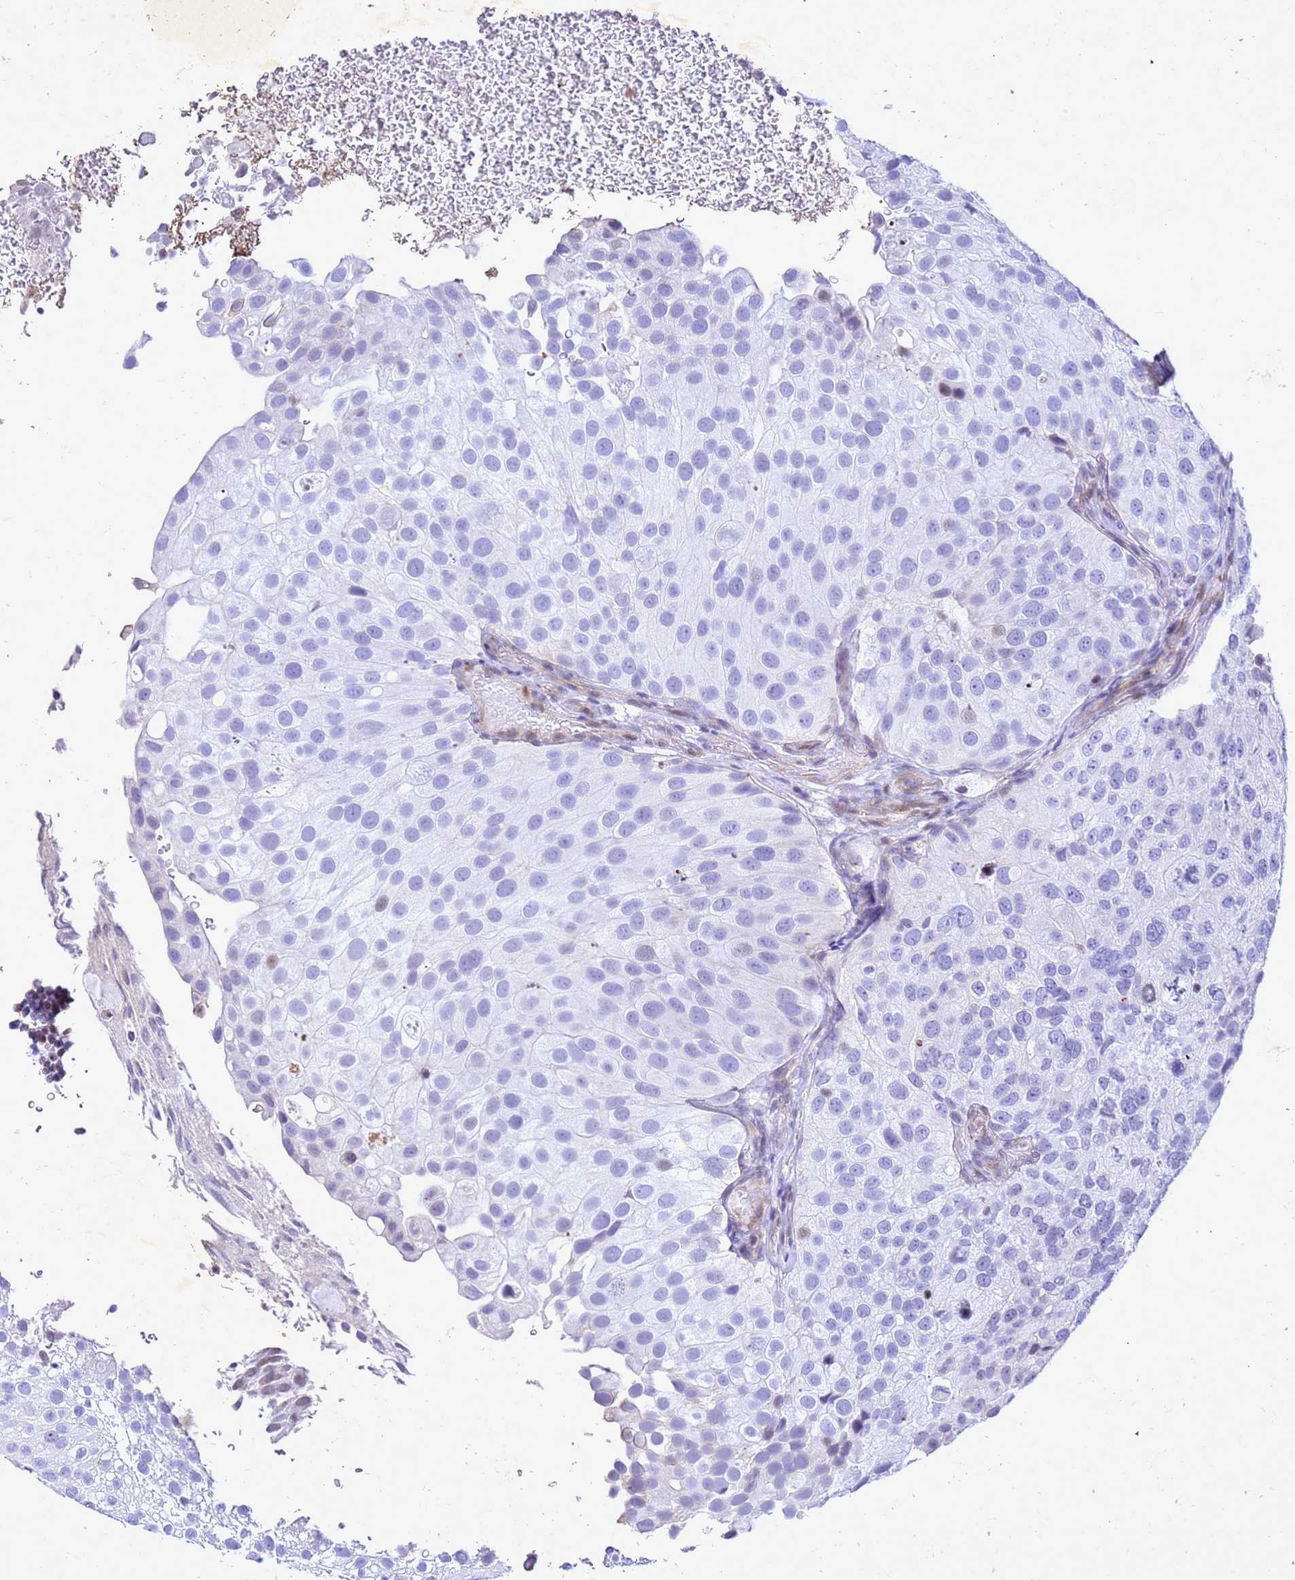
{"staining": {"intensity": "negative", "quantity": "none", "location": "none"}, "tissue": "urothelial cancer", "cell_type": "Tumor cells", "image_type": "cancer", "snomed": [{"axis": "morphology", "description": "Urothelial carcinoma, Low grade"}, {"axis": "topography", "description": "Urinary bladder"}], "caption": "Tumor cells show no significant positivity in urothelial carcinoma (low-grade).", "gene": "COPS9", "patient": {"sex": "male", "age": 78}}